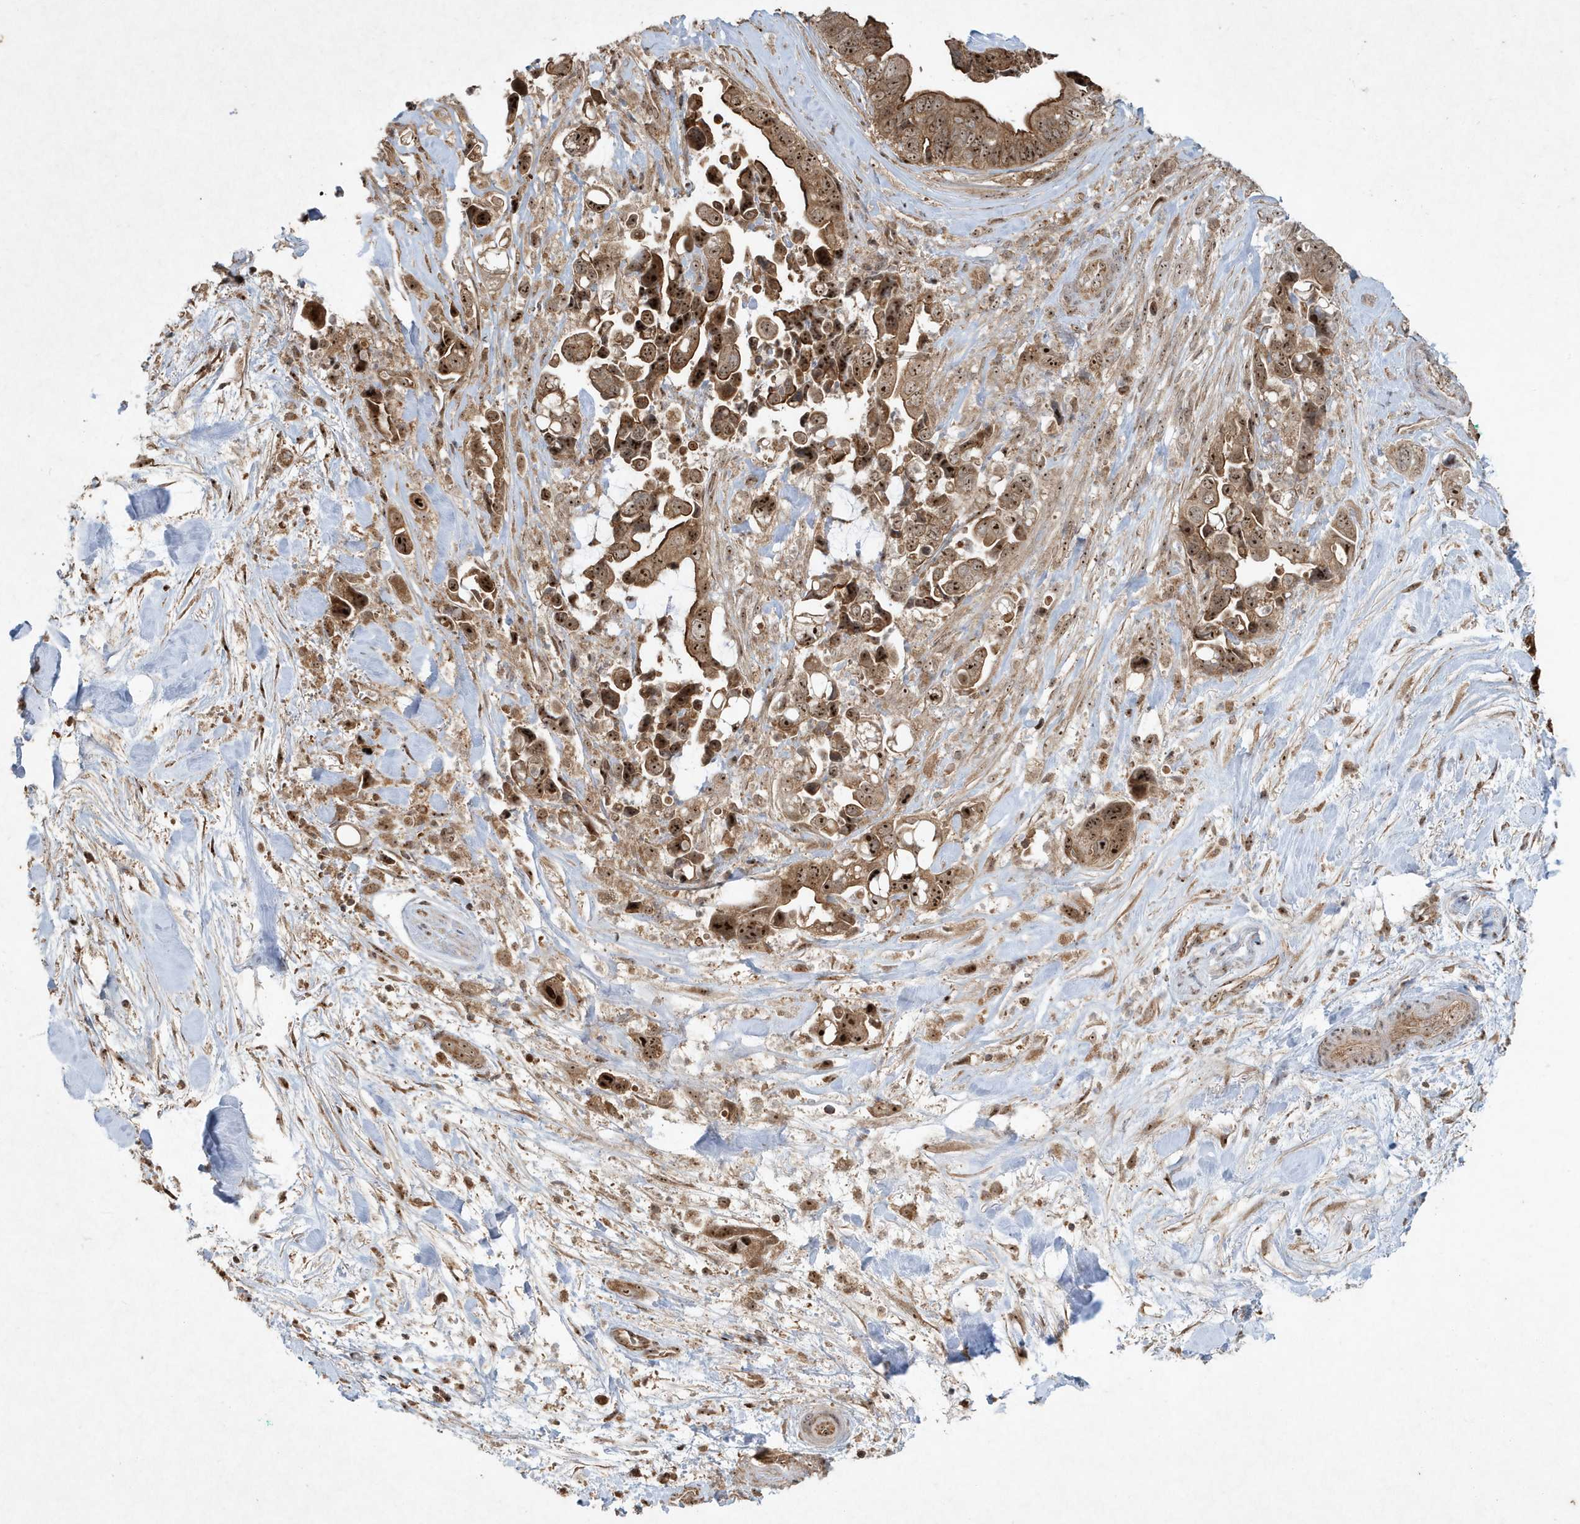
{"staining": {"intensity": "strong", "quantity": ">75%", "location": "cytoplasmic/membranous,nuclear"}, "tissue": "pancreatic cancer", "cell_type": "Tumor cells", "image_type": "cancer", "snomed": [{"axis": "morphology", "description": "Adenocarcinoma, NOS"}, {"axis": "topography", "description": "Pancreas"}], "caption": "Immunohistochemical staining of pancreatic cancer reveals strong cytoplasmic/membranous and nuclear protein positivity in approximately >75% of tumor cells. The staining is performed using DAB brown chromogen to label protein expression. The nuclei are counter-stained blue using hematoxylin.", "gene": "ABCB9", "patient": {"sex": "female", "age": 72}}